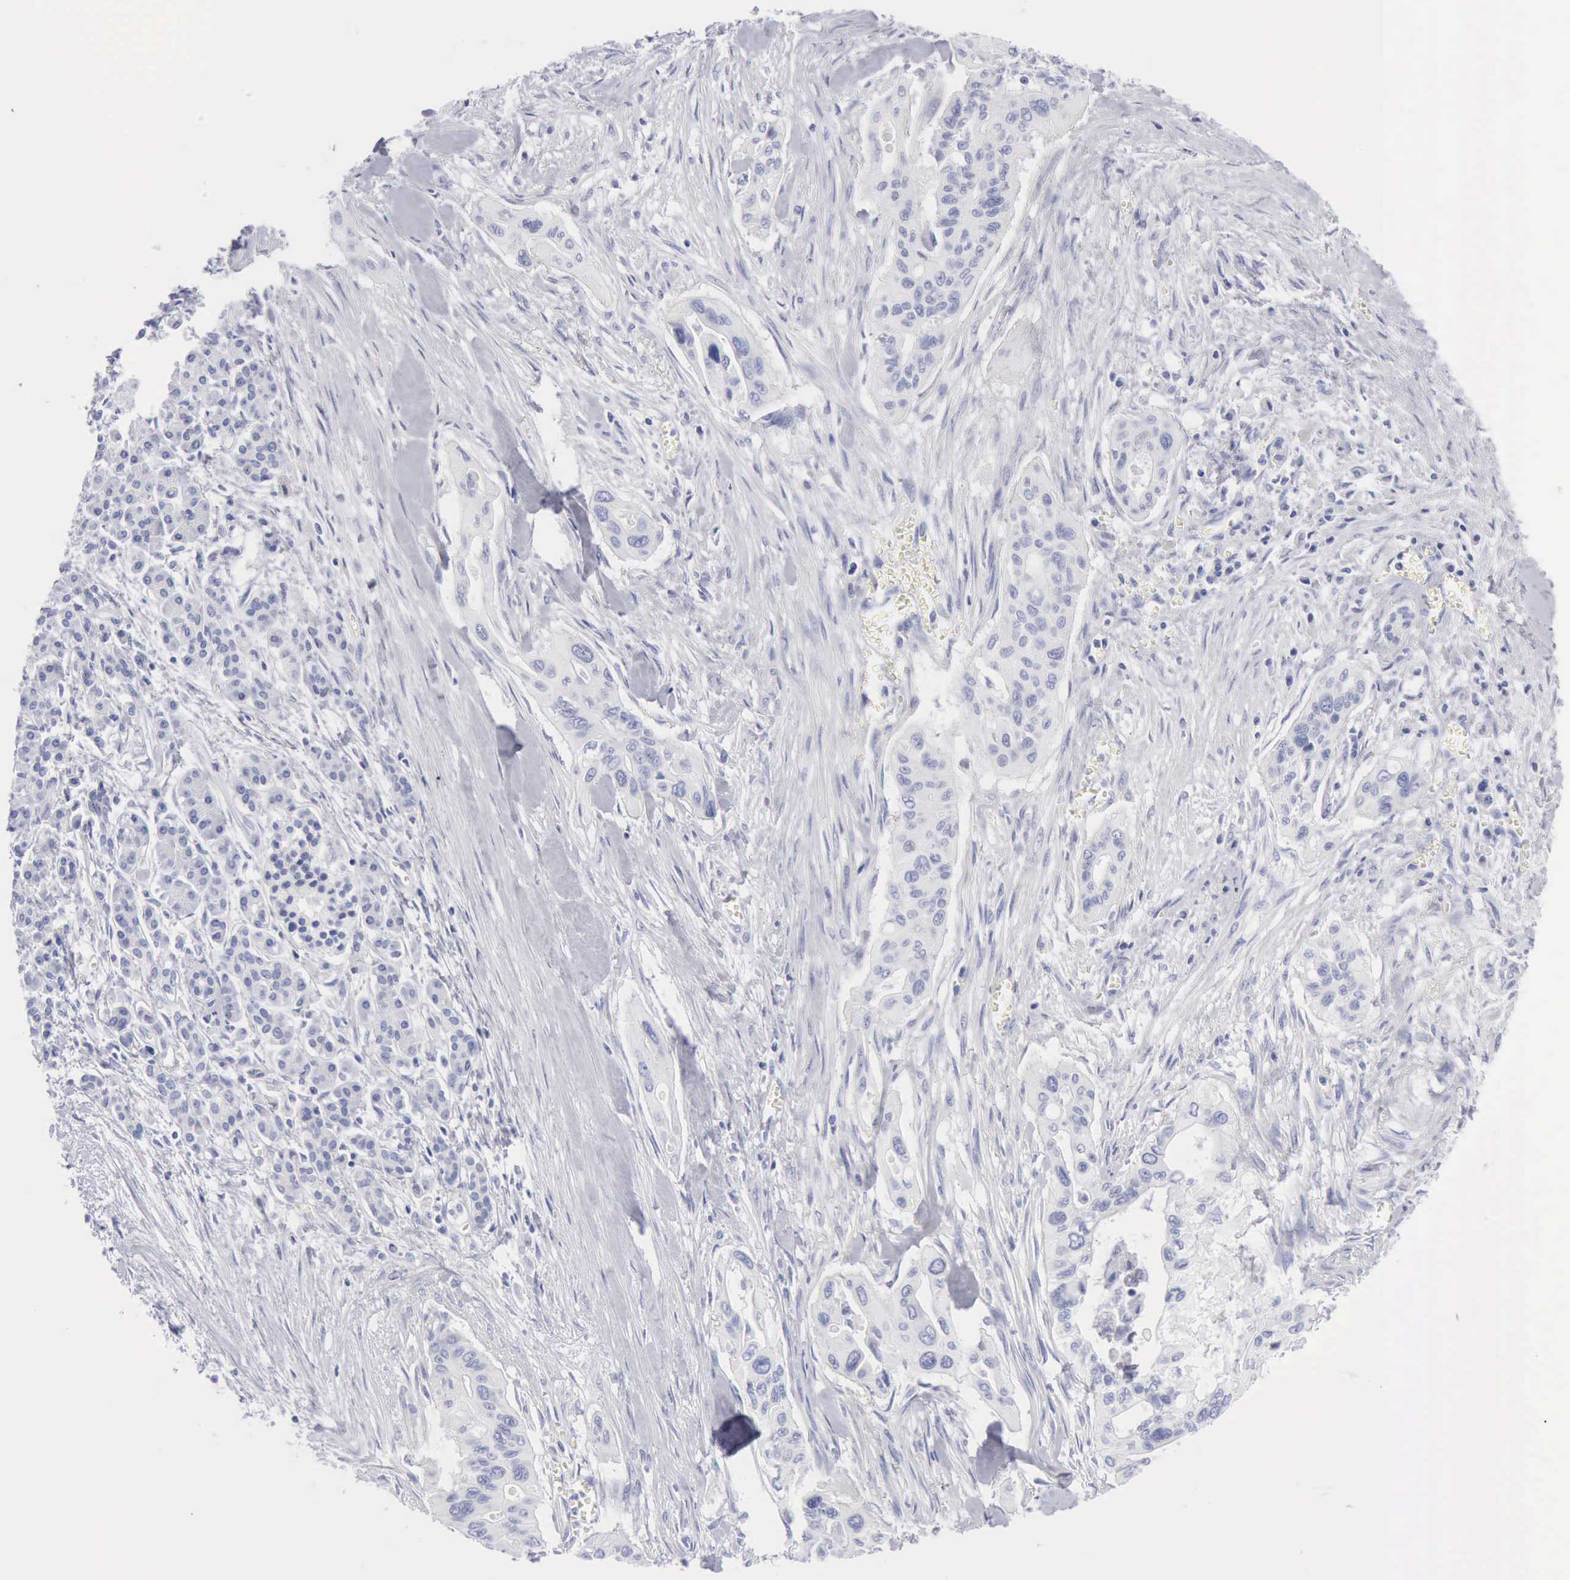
{"staining": {"intensity": "negative", "quantity": "none", "location": "none"}, "tissue": "pancreatic cancer", "cell_type": "Tumor cells", "image_type": "cancer", "snomed": [{"axis": "morphology", "description": "Adenocarcinoma, NOS"}, {"axis": "topography", "description": "Pancreas"}], "caption": "This image is of adenocarcinoma (pancreatic) stained with IHC to label a protein in brown with the nuclei are counter-stained blue. There is no staining in tumor cells.", "gene": "KRT5", "patient": {"sex": "male", "age": 77}}